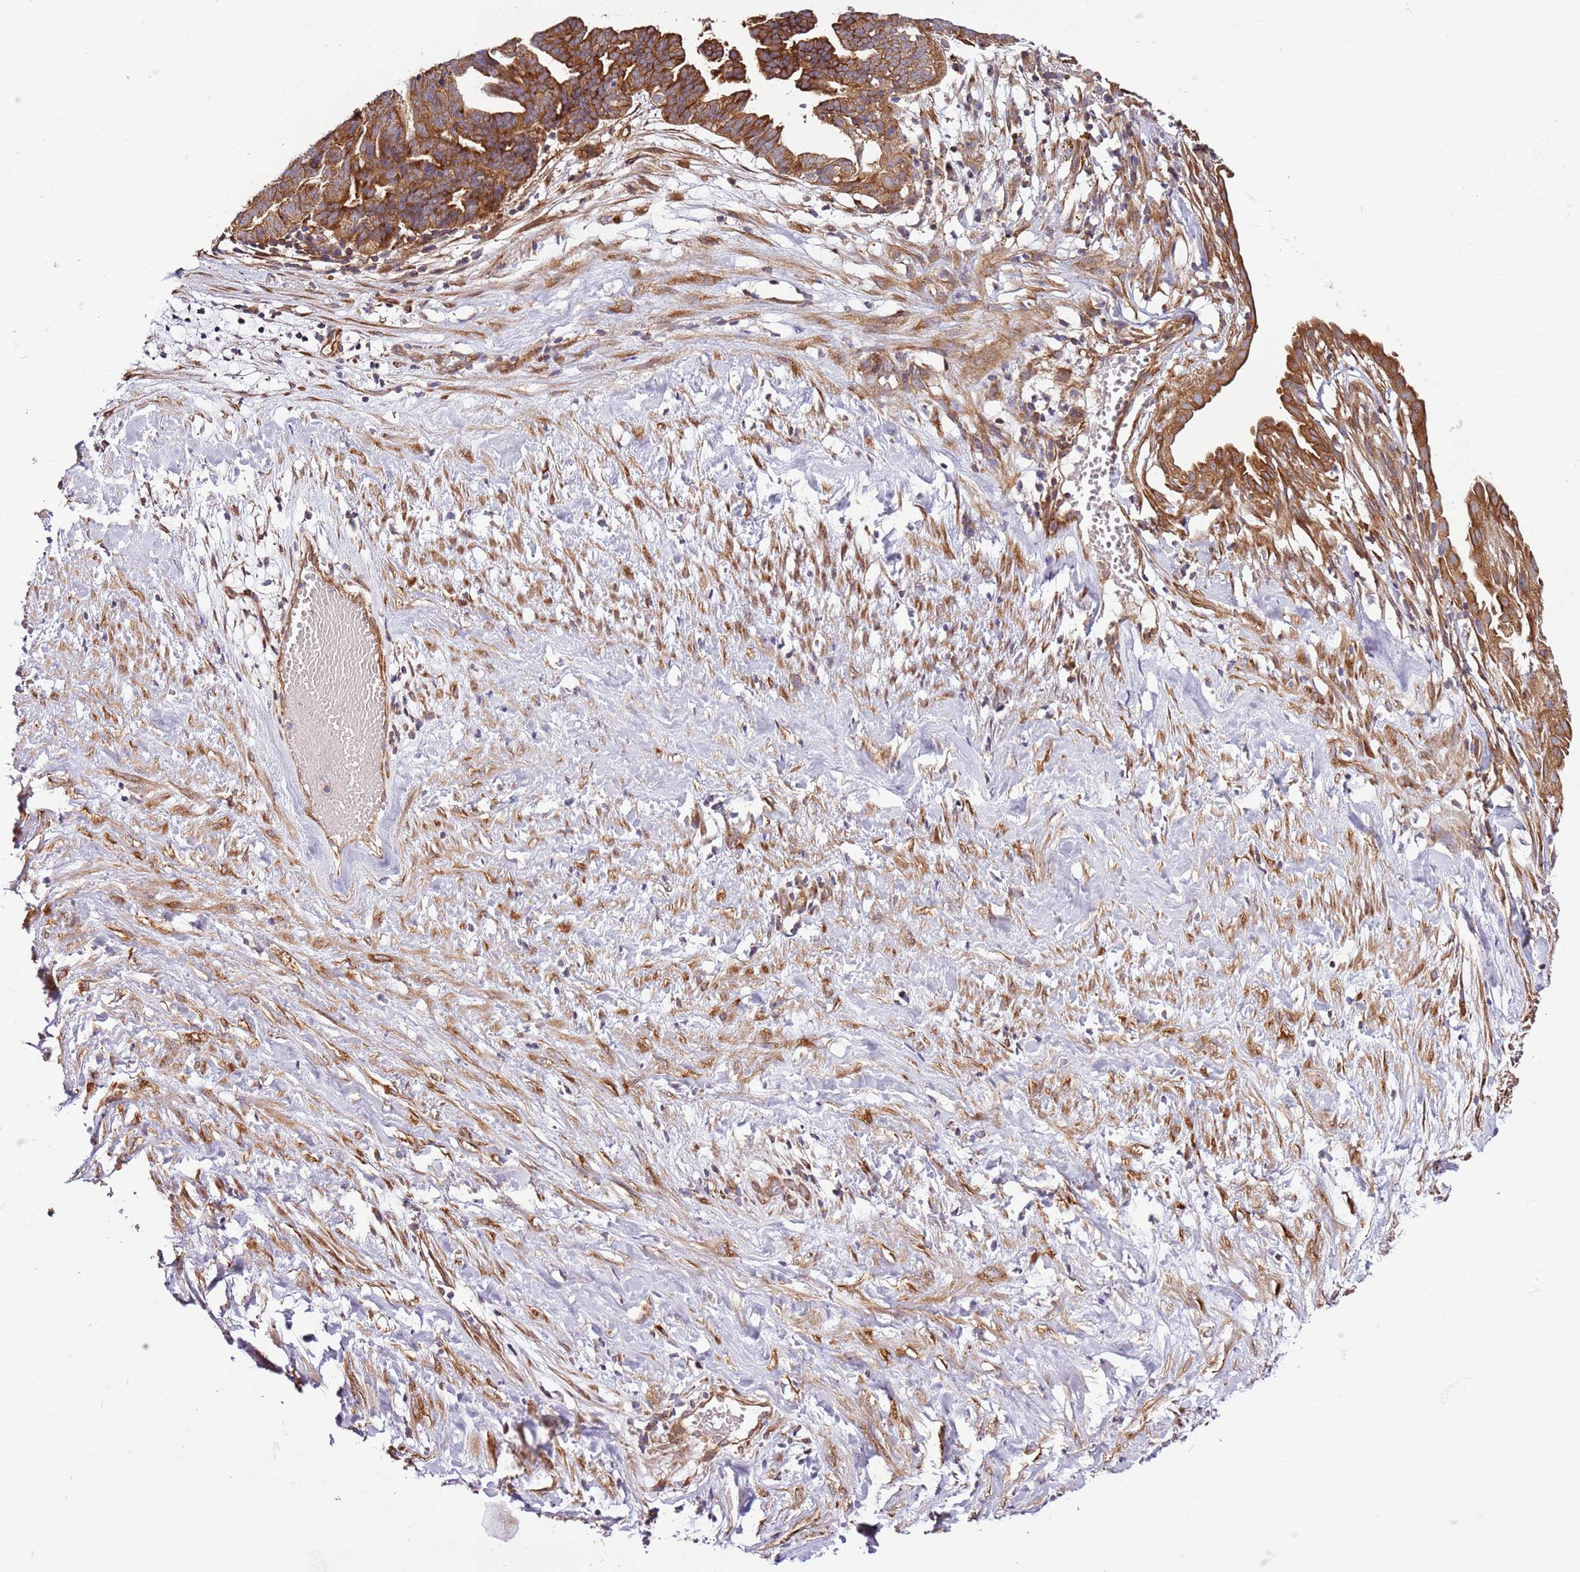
{"staining": {"intensity": "strong", "quantity": ">75%", "location": "cytoplasmic/membranous"}, "tissue": "ovarian cancer", "cell_type": "Tumor cells", "image_type": "cancer", "snomed": [{"axis": "morphology", "description": "Cystadenocarcinoma, serous, NOS"}, {"axis": "topography", "description": "Ovary"}], "caption": "Ovarian cancer stained for a protein (brown) shows strong cytoplasmic/membranous positive positivity in approximately >75% of tumor cells.", "gene": "GNL1", "patient": {"sex": "female", "age": 59}}